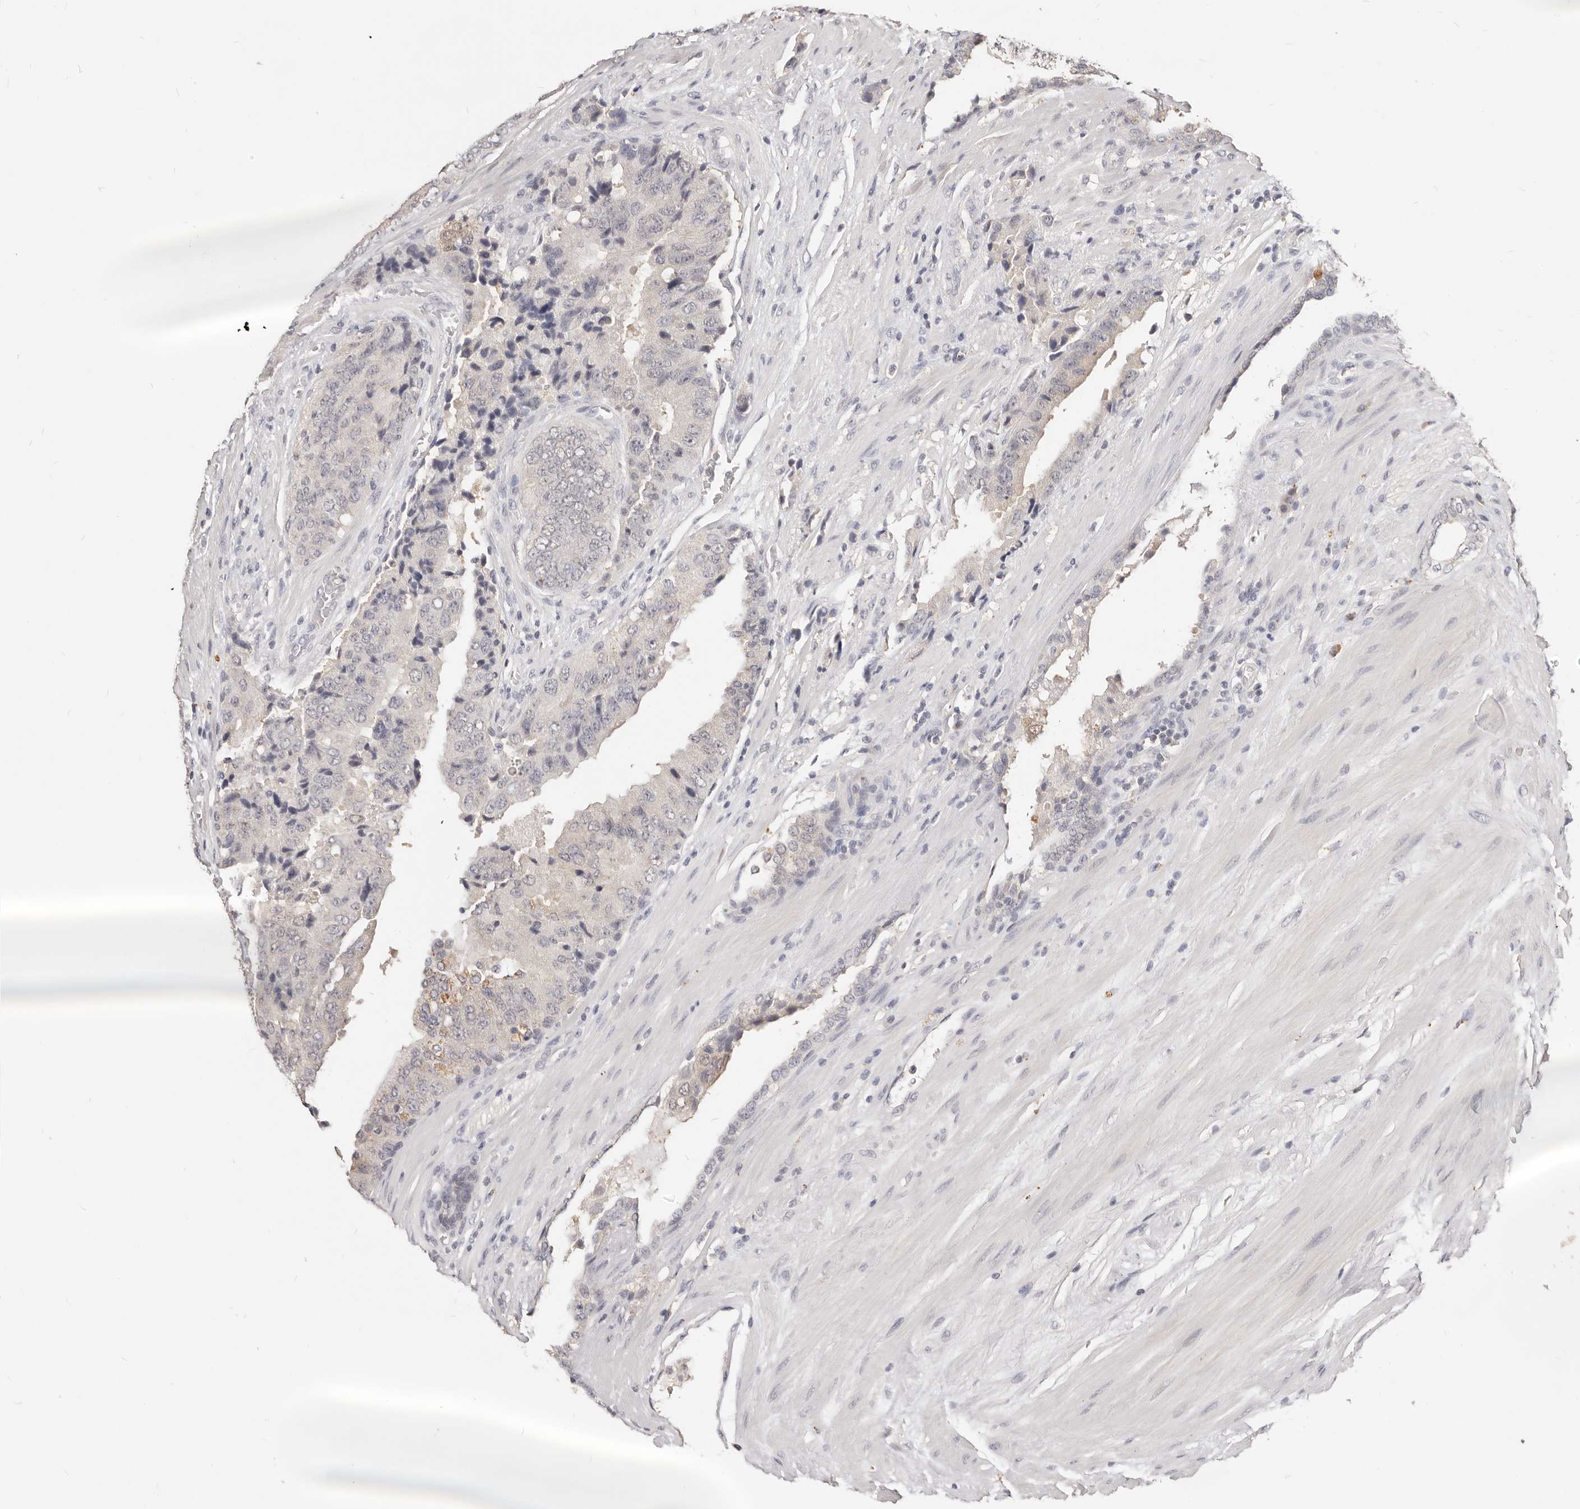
{"staining": {"intensity": "negative", "quantity": "none", "location": "none"}, "tissue": "prostate cancer", "cell_type": "Tumor cells", "image_type": "cancer", "snomed": [{"axis": "morphology", "description": "Adenocarcinoma, High grade"}, {"axis": "topography", "description": "Prostate"}], "caption": "Tumor cells show no significant staining in high-grade adenocarcinoma (prostate). Brightfield microscopy of IHC stained with DAB (brown) and hematoxylin (blue), captured at high magnification.", "gene": "TSPAN13", "patient": {"sex": "male", "age": 70}}